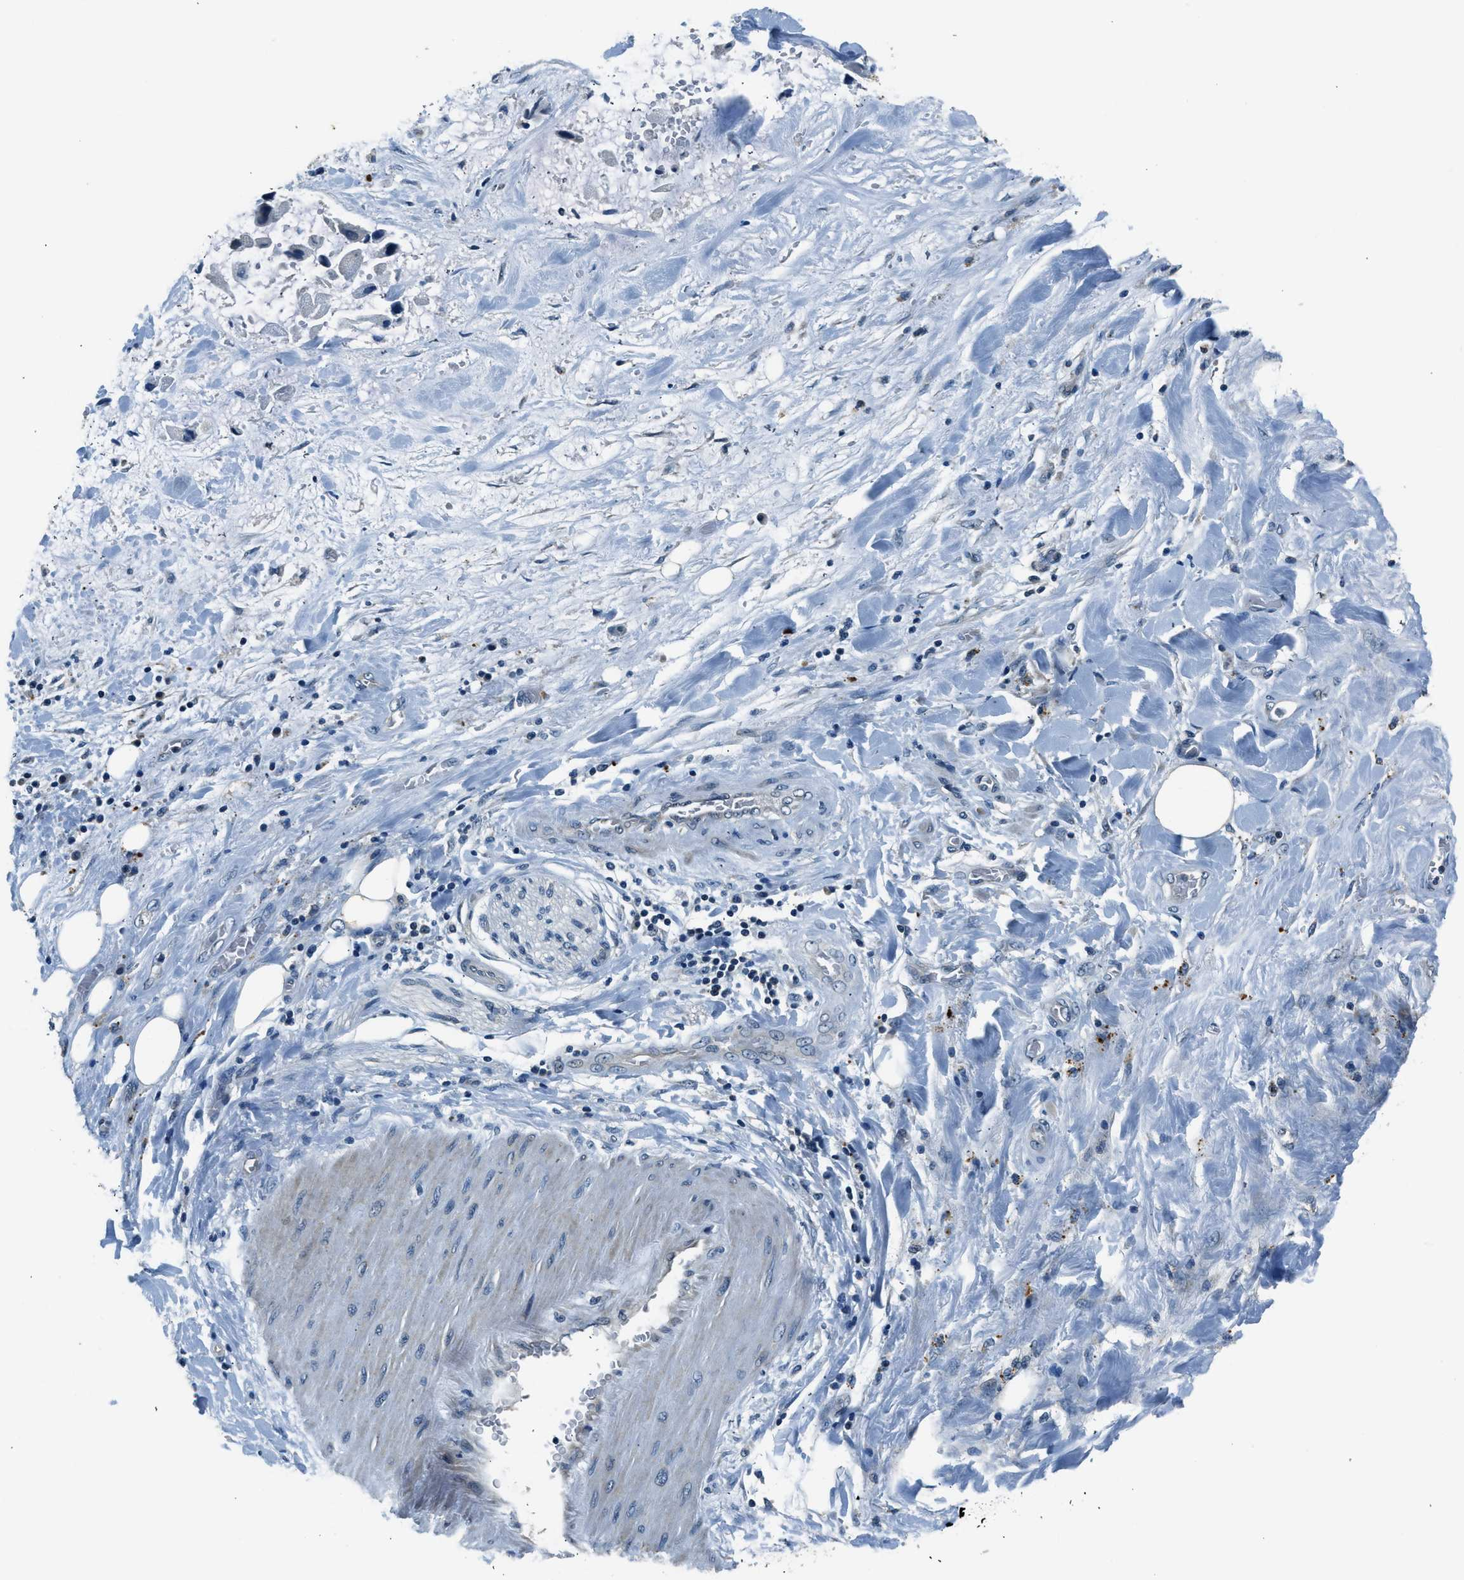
{"staining": {"intensity": "negative", "quantity": "none", "location": "none"}, "tissue": "adipose tissue", "cell_type": "Adipocytes", "image_type": "normal", "snomed": [{"axis": "morphology", "description": "Normal tissue, NOS"}, {"axis": "morphology", "description": "Cholangiocarcinoma"}, {"axis": "topography", "description": "Liver"}, {"axis": "topography", "description": "Peripheral nerve tissue"}], "caption": "An immunohistochemistry histopathology image of unremarkable adipose tissue is shown. There is no staining in adipocytes of adipose tissue. Brightfield microscopy of immunohistochemistry (IHC) stained with DAB (3,3'-diaminobenzidine) (brown) and hematoxylin (blue), captured at high magnification.", "gene": "NME8", "patient": {"sex": "male", "age": 50}}